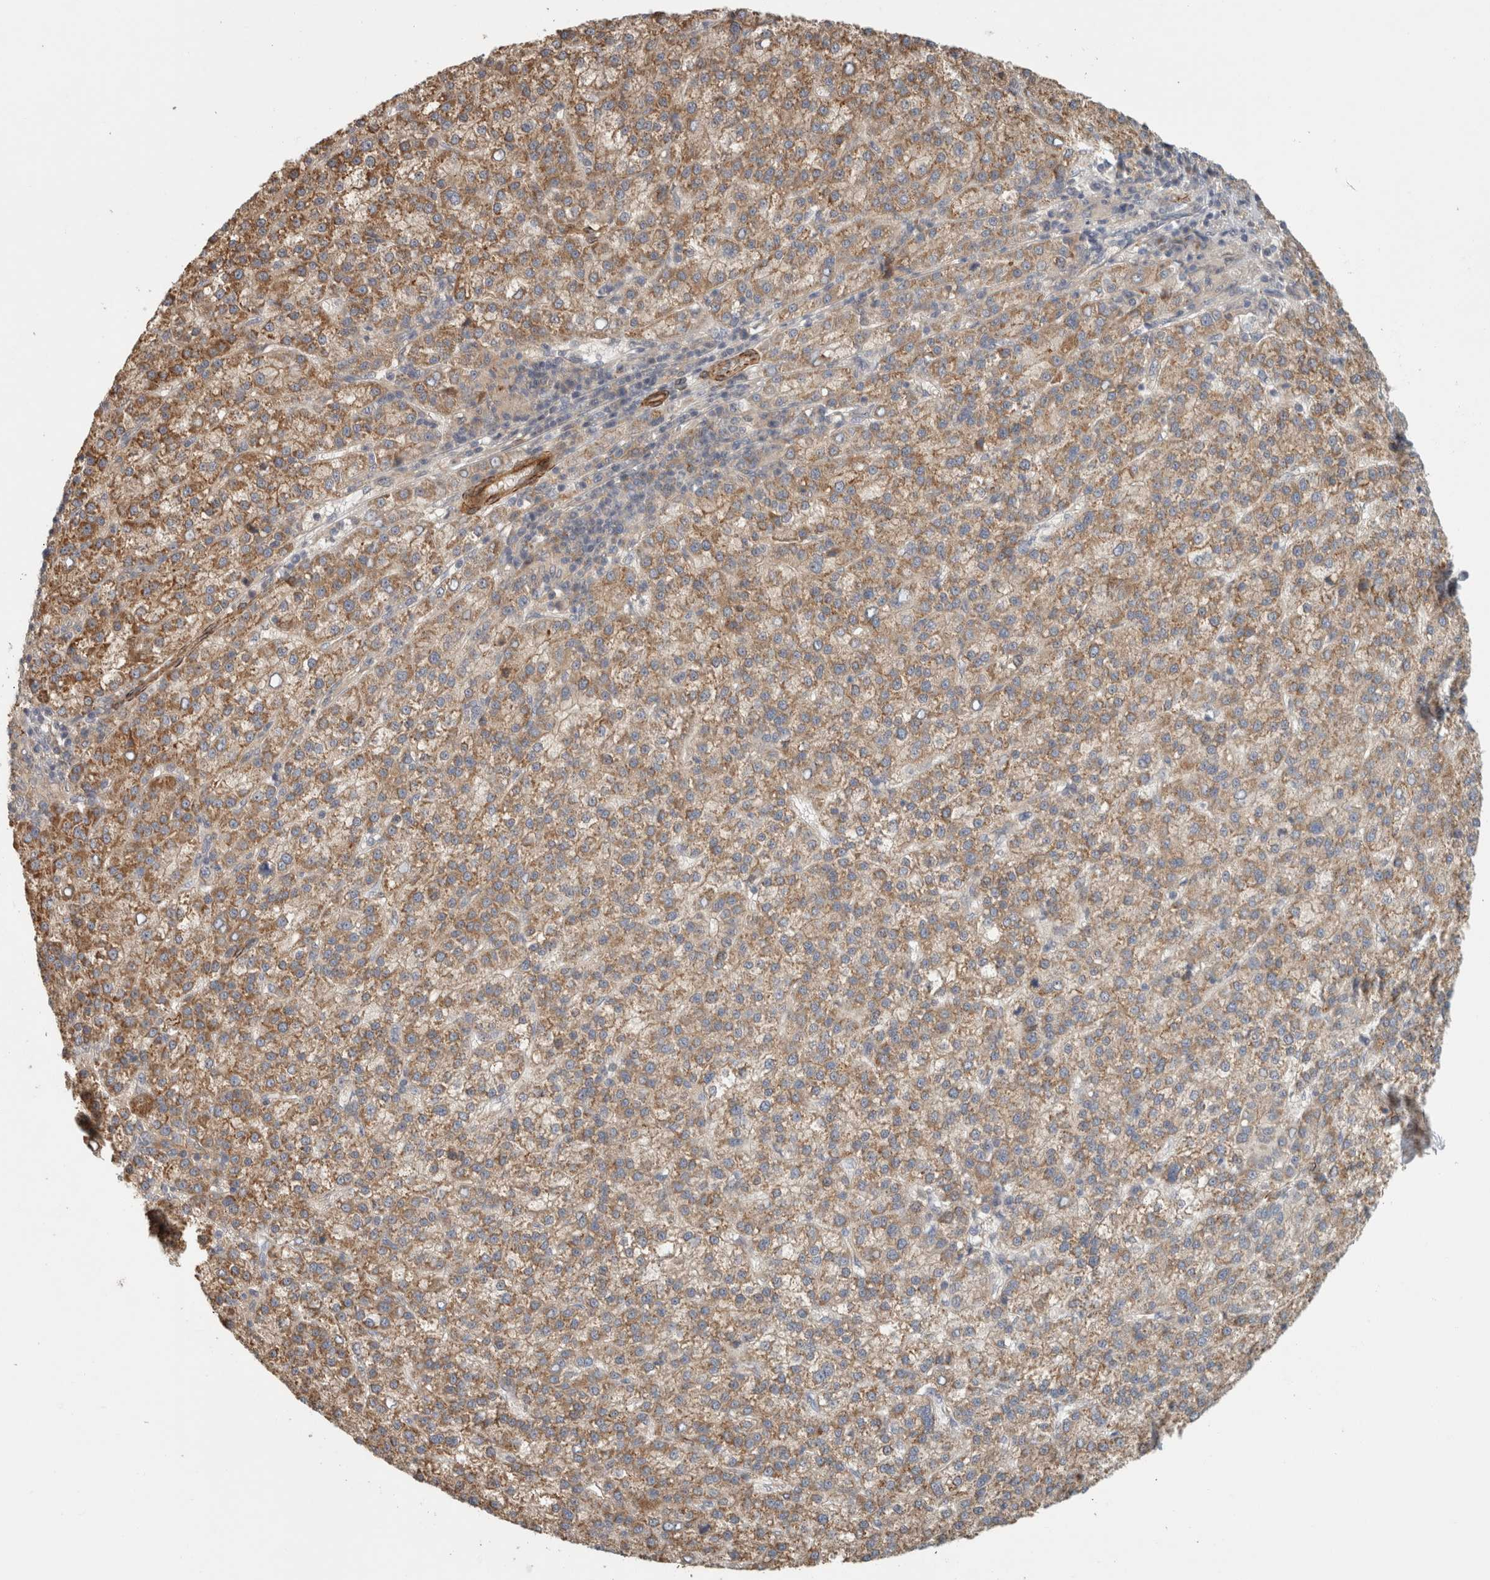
{"staining": {"intensity": "moderate", "quantity": ">75%", "location": "cytoplasmic/membranous"}, "tissue": "liver cancer", "cell_type": "Tumor cells", "image_type": "cancer", "snomed": [{"axis": "morphology", "description": "Carcinoma, Hepatocellular, NOS"}, {"axis": "topography", "description": "Liver"}], "caption": "This is a micrograph of immunohistochemistry (IHC) staining of hepatocellular carcinoma (liver), which shows moderate positivity in the cytoplasmic/membranous of tumor cells.", "gene": "SIPA1L2", "patient": {"sex": "female", "age": 58}}